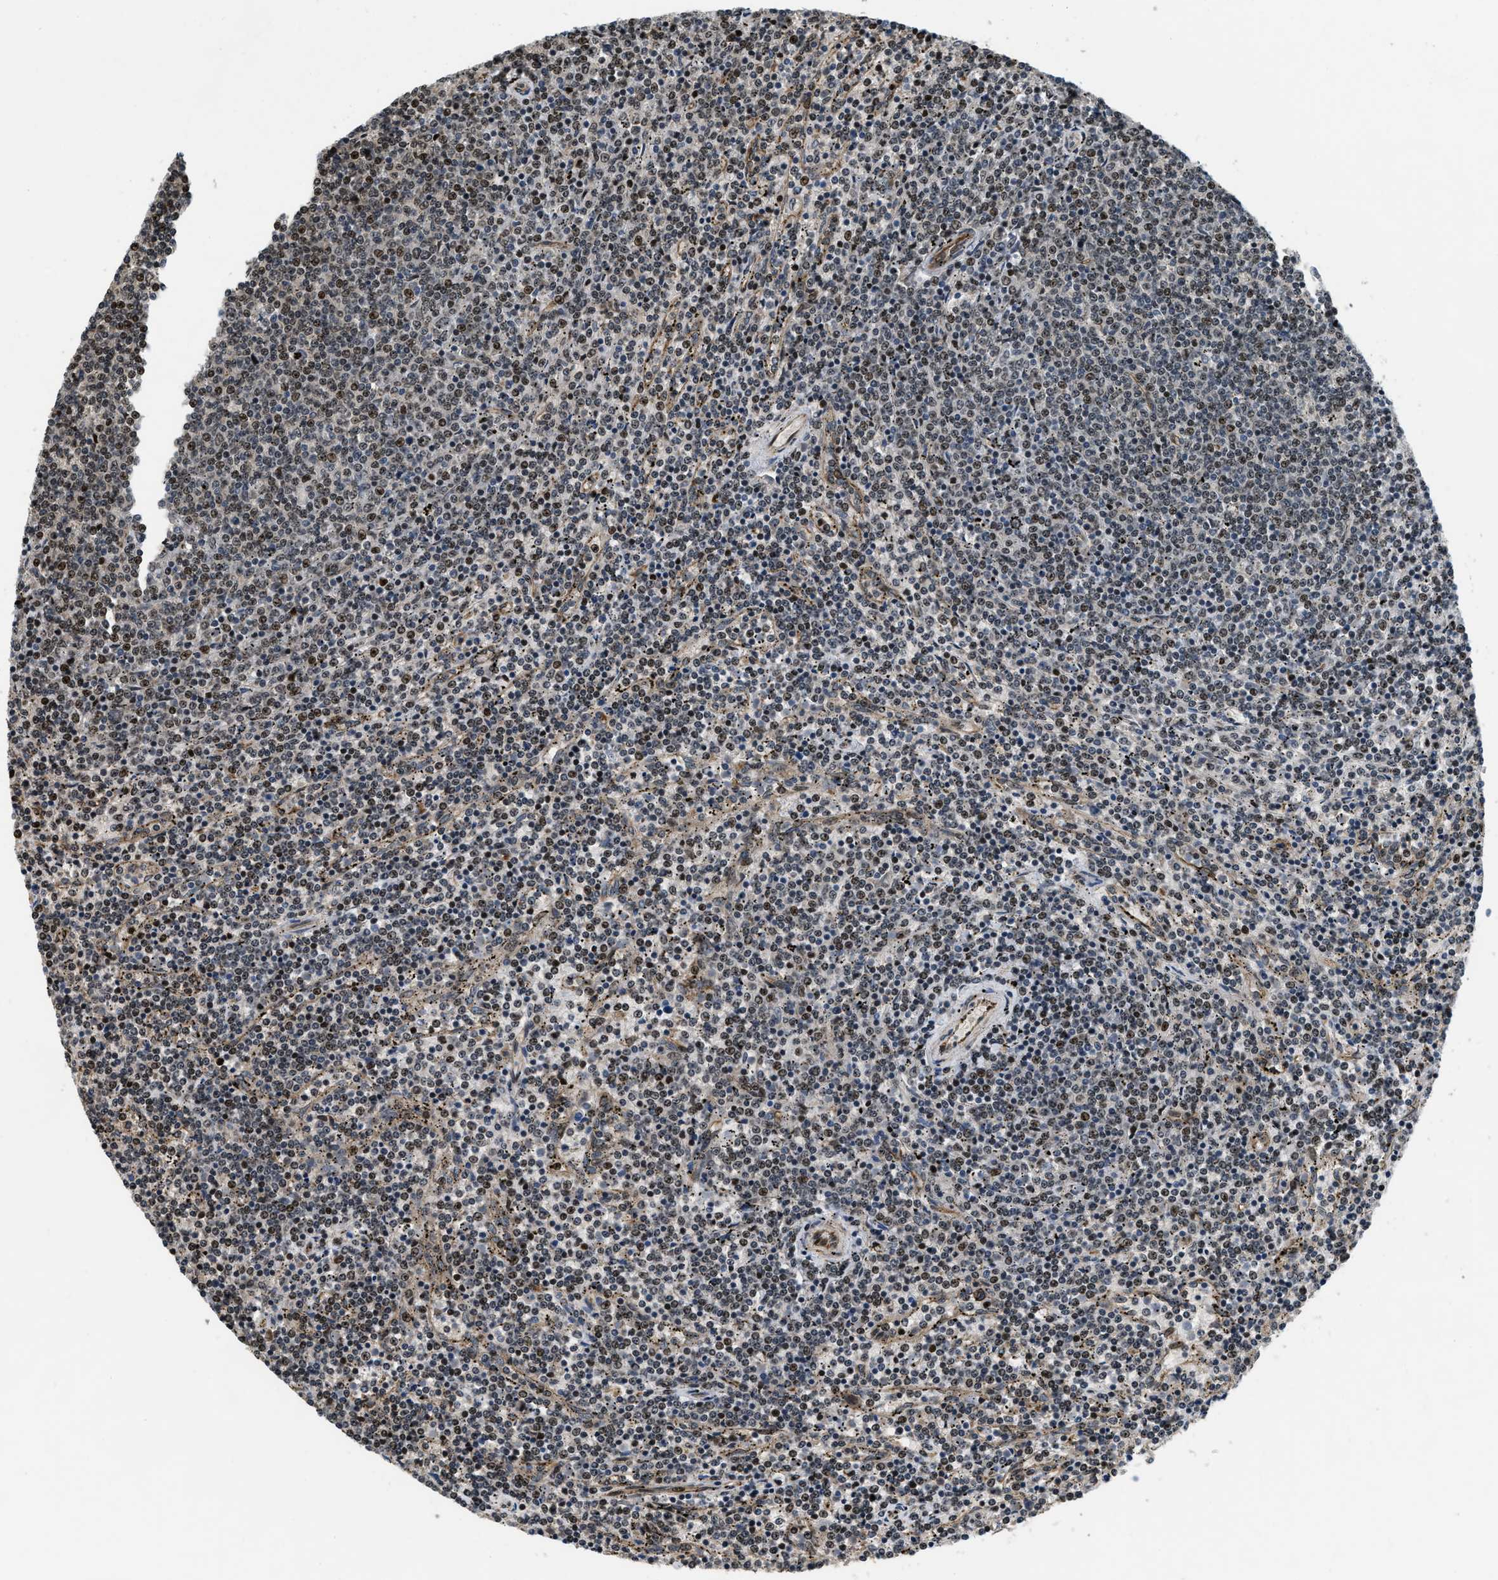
{"staining": {"intensity": "moderate", "quantity": "25%-75%", "location": "nuclear"}, "tissue": "lymphoma", "cell_type": "Tumor cells", "image_type": "cancer", "snomed": [{"axis": "morphology", "description": "Malignant lymphoma, non-Hodgkin's type, Low grade"}, {"axis": "topography", "description": "Spleen"}], "caption": "Brown immunohistochemical staining in lymphoma shows moderate nuclear staining in approximately 25%-75% of tumor cells.", "gene": "LTA4H", "patient": {"sex": "female", "age": 50}}